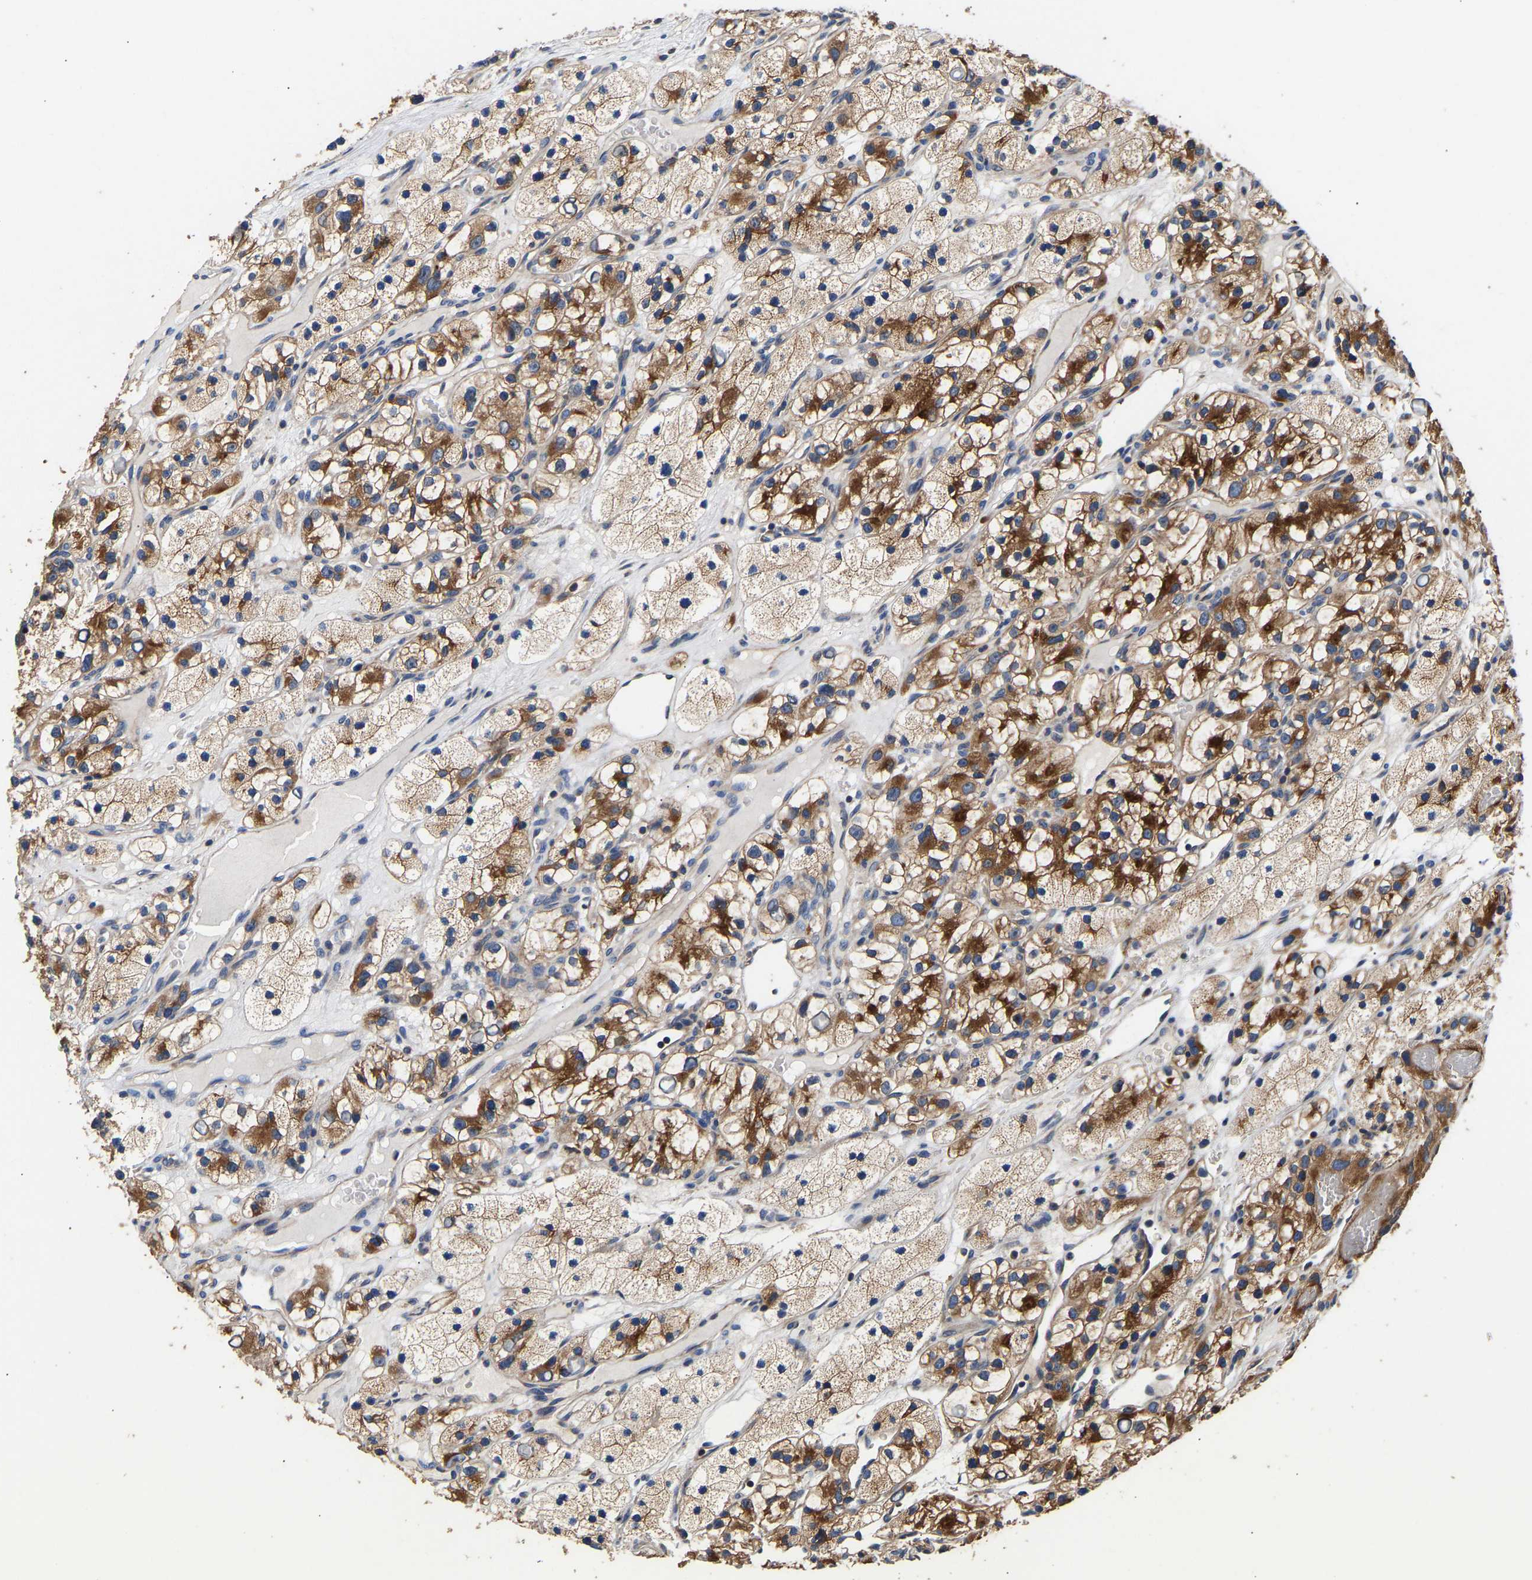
{"staining": {"intensity": "strong", "quantity": "25%-75%", "location": "cytoplasmic/membranous"}, "tissue": "renal cancer", "cell_type": "Tumor cells", "image_type": "cancer", "snomed": [{"axis": "morphology", "description": "Adenocarcinoma, NOS"}, {"axis": "topography", "description": "Kidney"}], "caption": "This is an image of immunohistochemistry staining of renal cancer, which shows strong staining in the cytoplasmic/membranous of tumor cells.", "gene": "LRBA", "patient": {"sex": "female", "age": 57}}